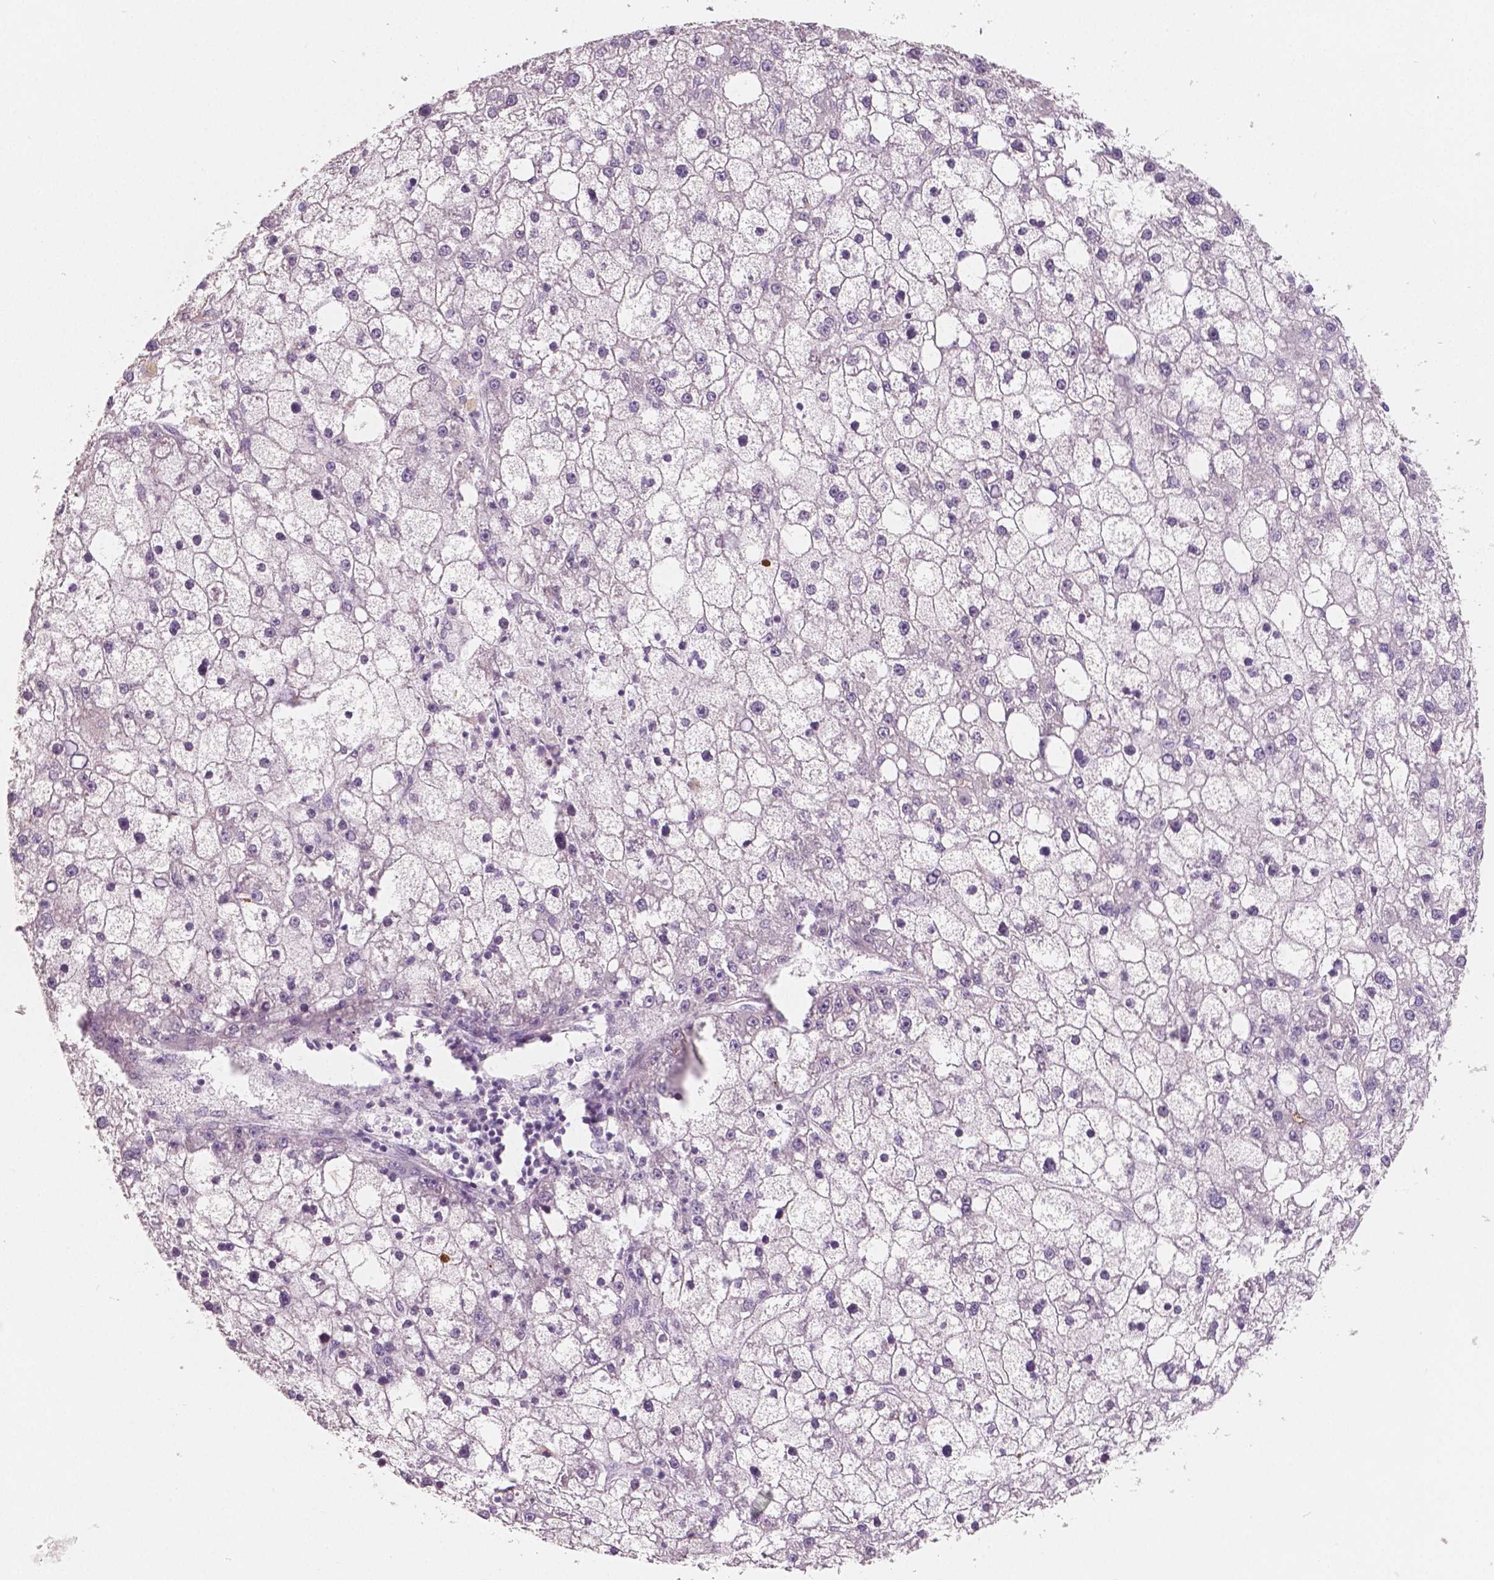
{"staining": {"intensity": "negative", "quantity": "none", "location": "none"}, "tissue": "liver cancer", "cell_type": "Tumor cells", "image_type": "cancer", "snomed": [{"axis": "morphology", "description": "Carcinoma, Hepatocellular, NOS"}, {"axis": "topography", "description": "Liver"}], "caption": "An image of human liver hepatocellular carcinoma is negative for staining in tumor cells.", "gene": "APOA4", "patient": {"sex": "male", "age": 67}}